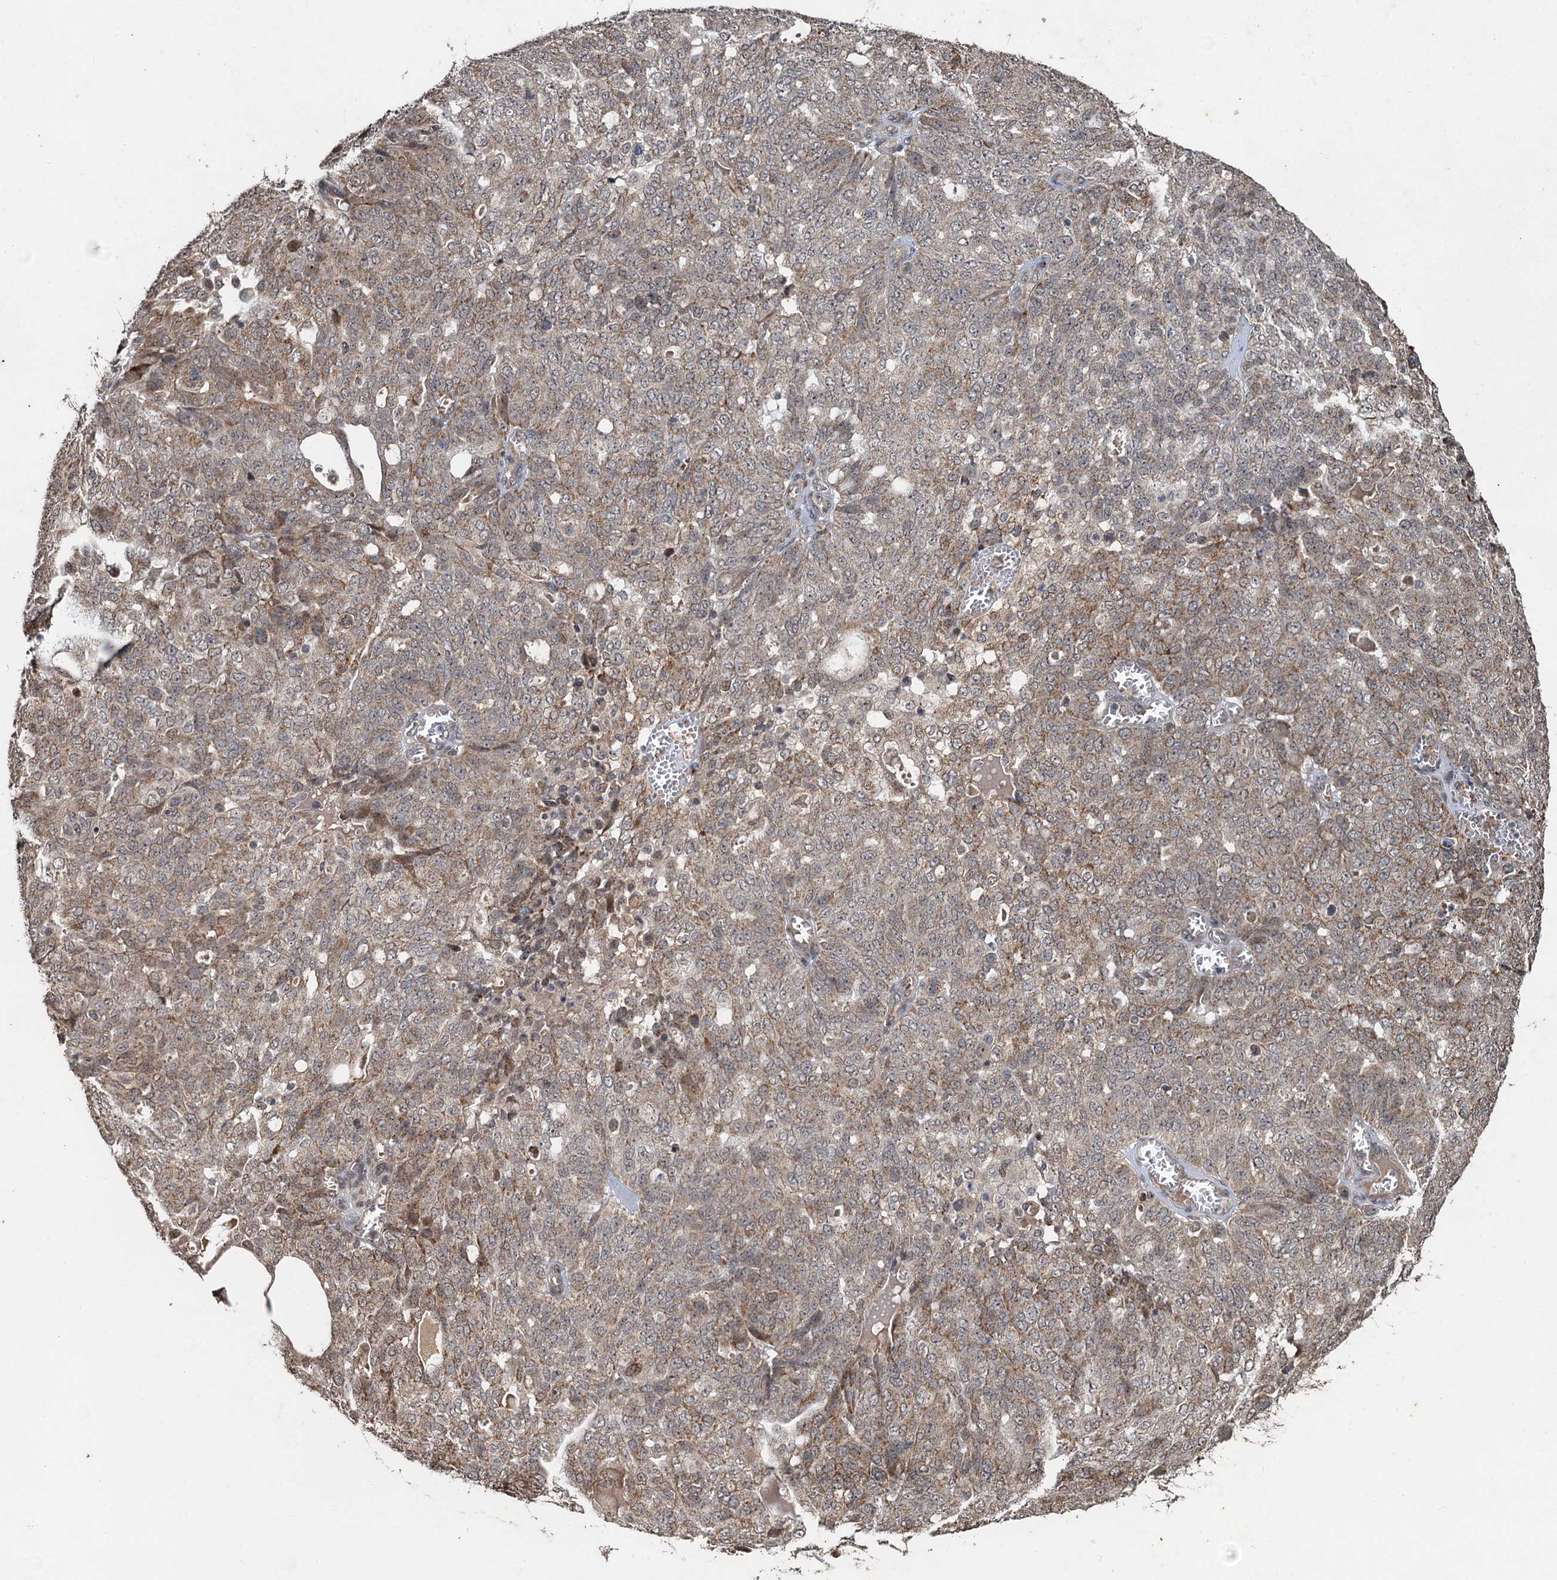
{"staining": {"intensity": "moderate", "quantity": "25%-75%", "location": "cytoplasmic/membranous"}, "tissue": "ovarian cancer", "cell_type": "Tumor cells", "image_type": "cancer", "snomed": [{"axis": "morphology", "description": "Cystadenocarcinoma, serous, NOS"}, {"axis": "topography", "description": "Soft tissue"}, {"axis": "topography", "description": "Ovary"}], "caption": "Immunohistochemical staining of ovarian serous cystadenocarcinoma shows moderate cytoplasmic/membranous protein expression in approximately 25%-75% of tumor cells. Immunohistochemistry stains the protein of interest in brown and the nuclei are stained blue.", "gene": "REP15", "patient": {"sex": "female", "age": 57}}